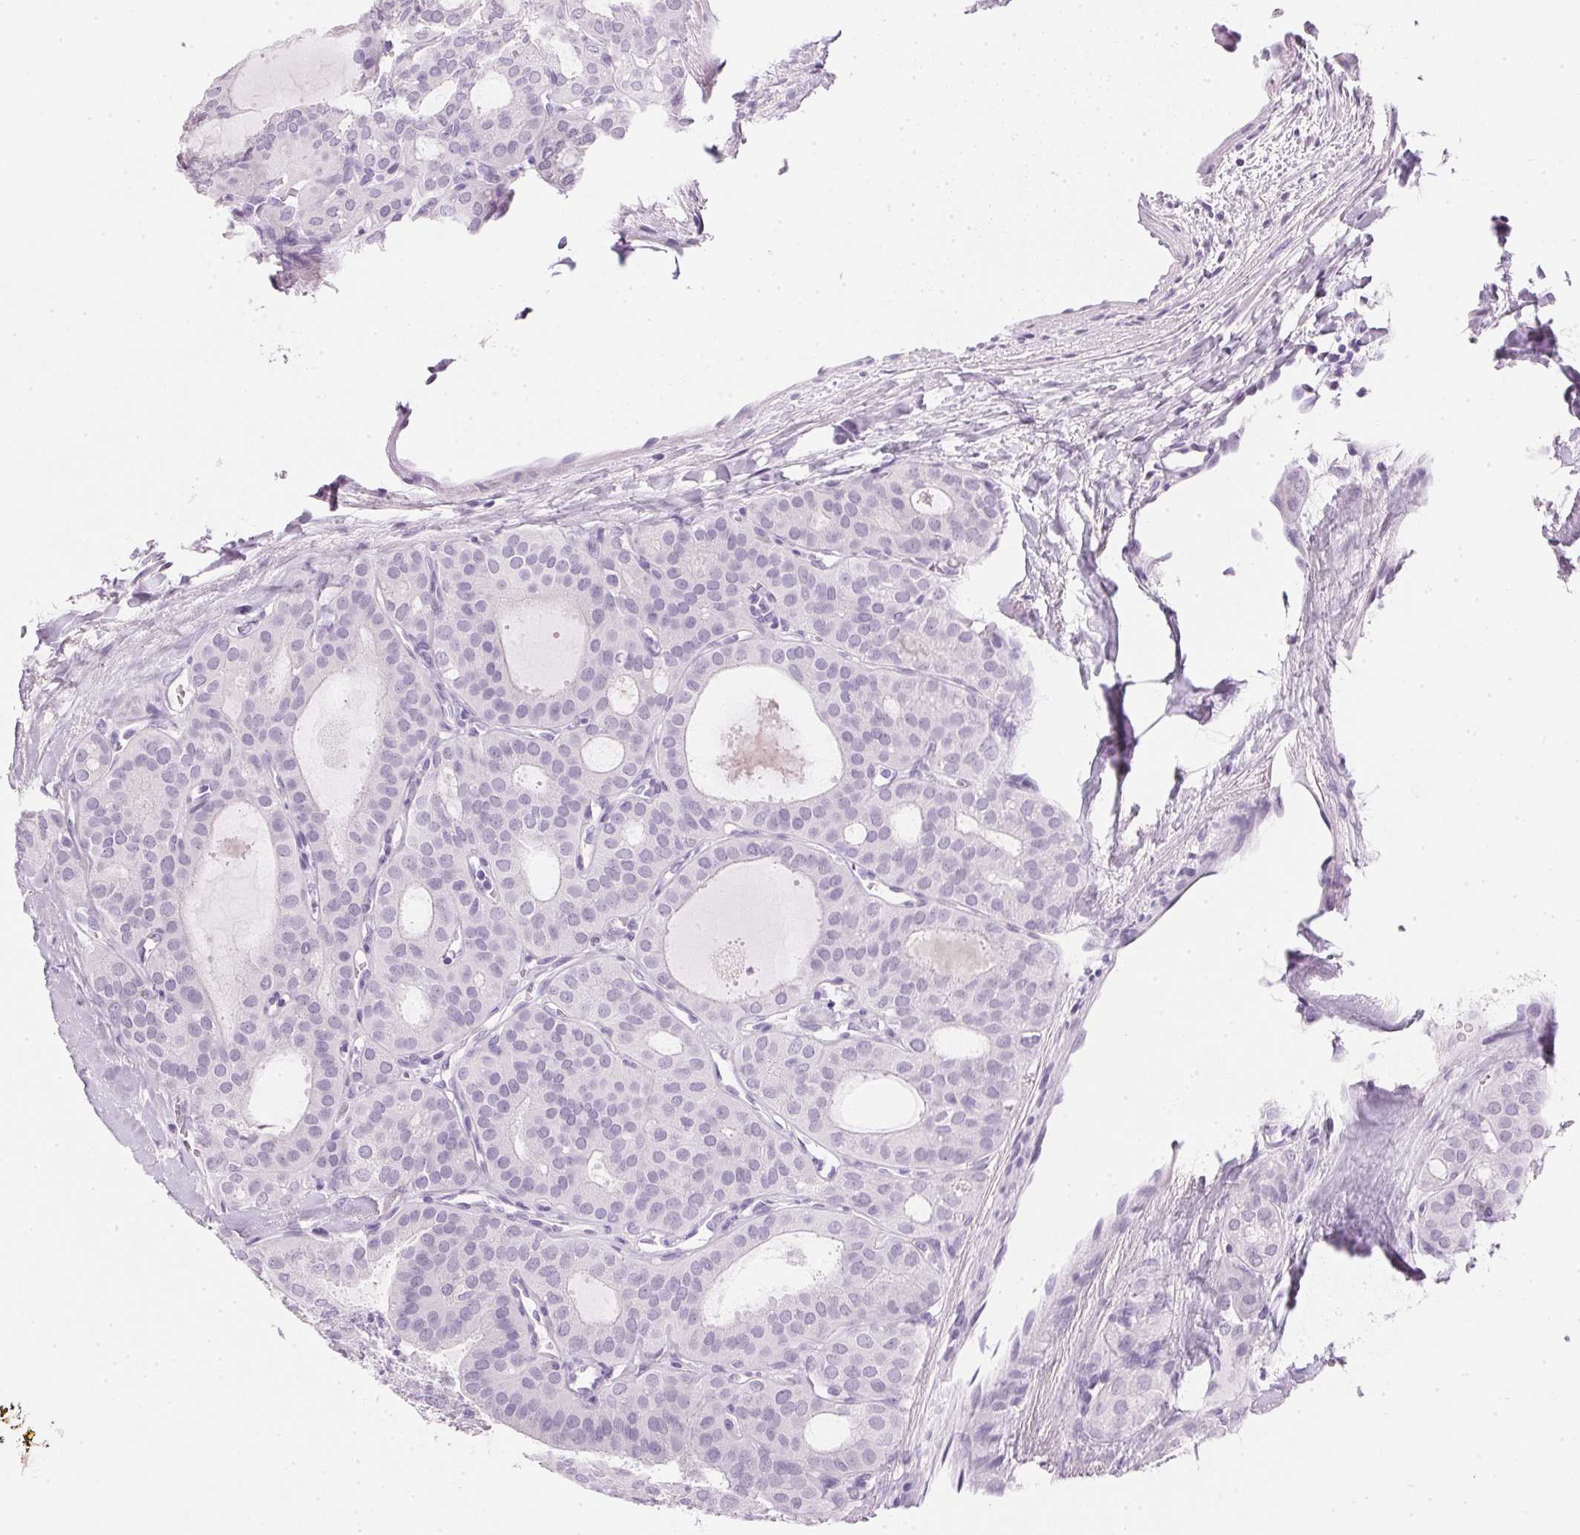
{"staining": {"intensity": "negative", "quantity": "none", "location": "none"}, "tissue": "thyroid cancer", "cell_type": "Tumor cells", "image_type": "cancer", "snomed": [{"axis": "morphology", "description": "Follicular adenoma carcinoma, NOS"}, {"axis": "topography", "description": "Thyroid gland"}], "caption": "The micrograph reveals no staining of tumor cells in thyroid cancer. (Stains: DAB (3,3'-diaminobenzidine) immunohistochemistry (IHC) with hematoxylin counter stain, Microscopy: brightfield microscopy at high magnification).", "gene": "IGFBP1", "patient": {"sex": "male", "age": 75}}